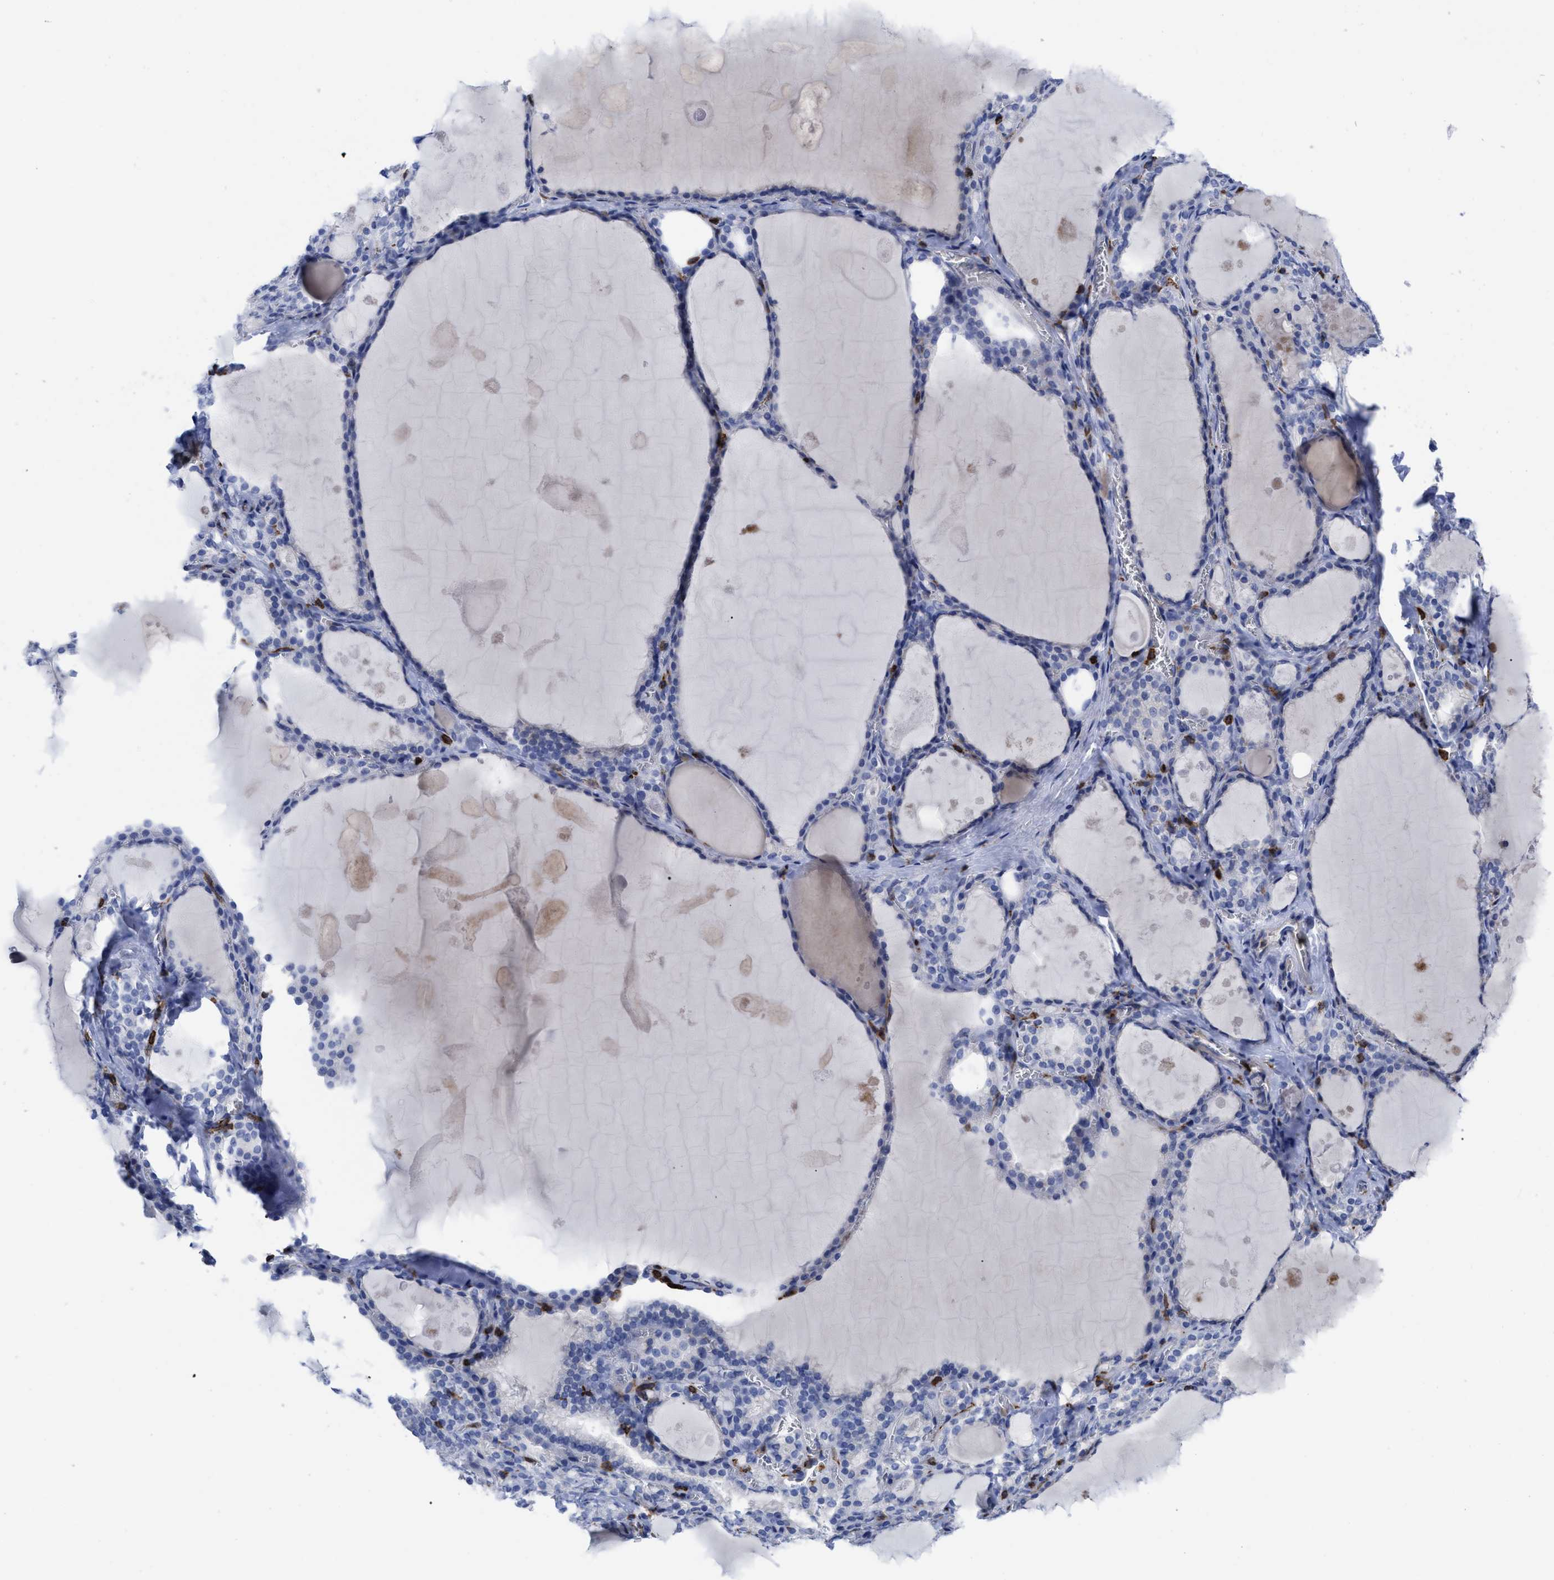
{"staining": {"intensity": "negative", "quantity": "none", "location": "none"}, "tissue": "thyroid gland", "cell_type": "Glandular cells", "image_type": "normal", "snomed": [{"axis": "morphology", "description": "Normal tissue, NOS"}, {"axis": "topography", "description": "Thyroid gland"}], "caption": "Normal thyroid gland was stained to show a protein in brown. There is no significant staining in glandular cells. (DAB (3,3'-diaminobenzidine) IHC visualized using brightfield microscopy, high magnification).", "gene": "HCLS1", "patient": {"sex": "male", "age": 56}}